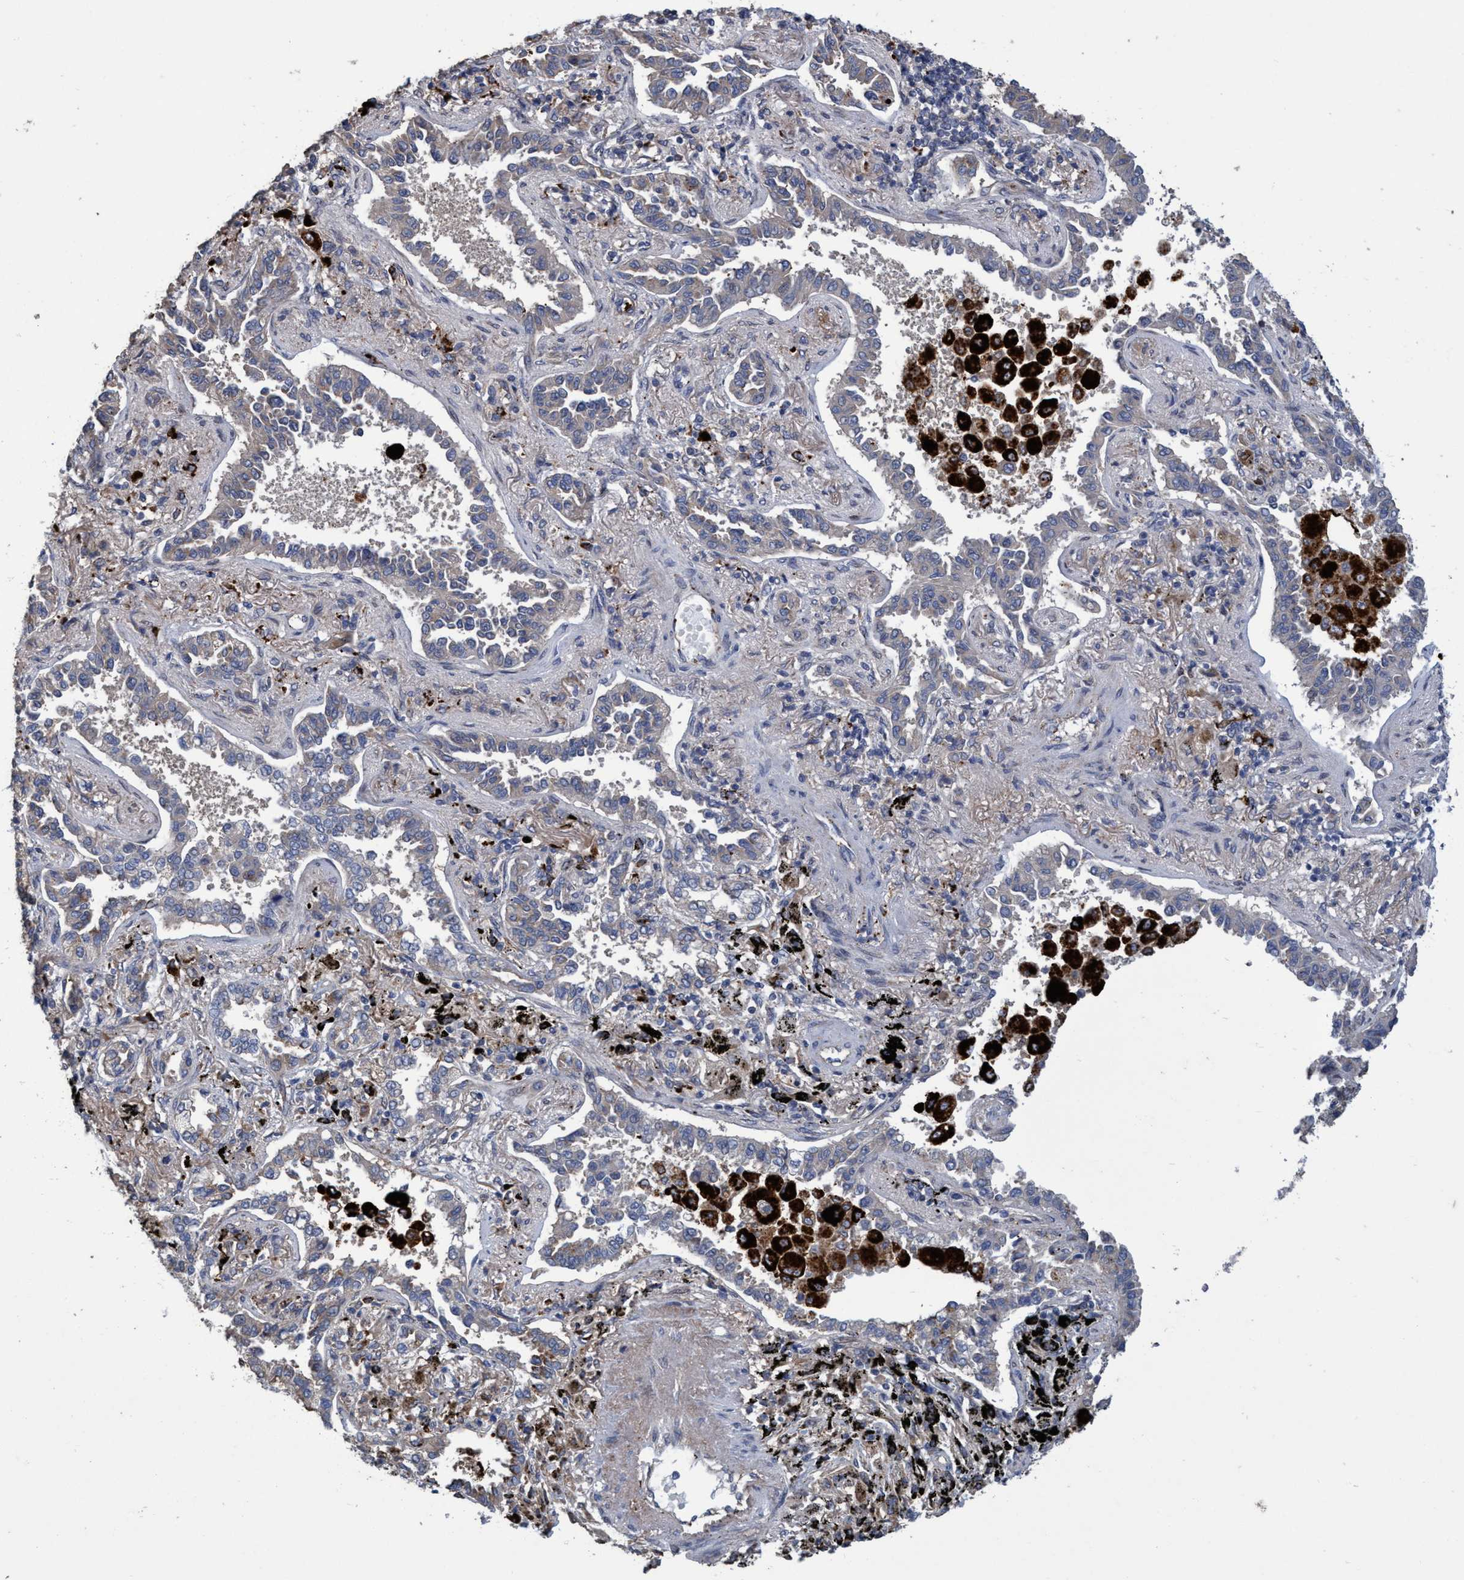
{"staining": {"intensity": "negative", "quantity": "none", "location": "none"}, "tissue": "lung cancer", "cell_type": "Tumor cells", "image_type": "cancer", "snomed": [{"axis": "morphology", "description": "Normal tissue, NOS"}, {"axis": "morphology", "description": "Adenocarcinoma, NOS"}, {"axis": "topography", "description": "Lung"}], "caption": "High magnification brightfield microscopy of lung adenocarcinoma stained with DAB (3,3'-diaminobenzidine) (brown) and counterstained with hematoxylin (blue): tumor cells show no significant expression. (Immunohistochemistry, brightfield microscopy, high magnification).", "gene": "BBS9", "patient": {"sex": "male", "age": 59}}